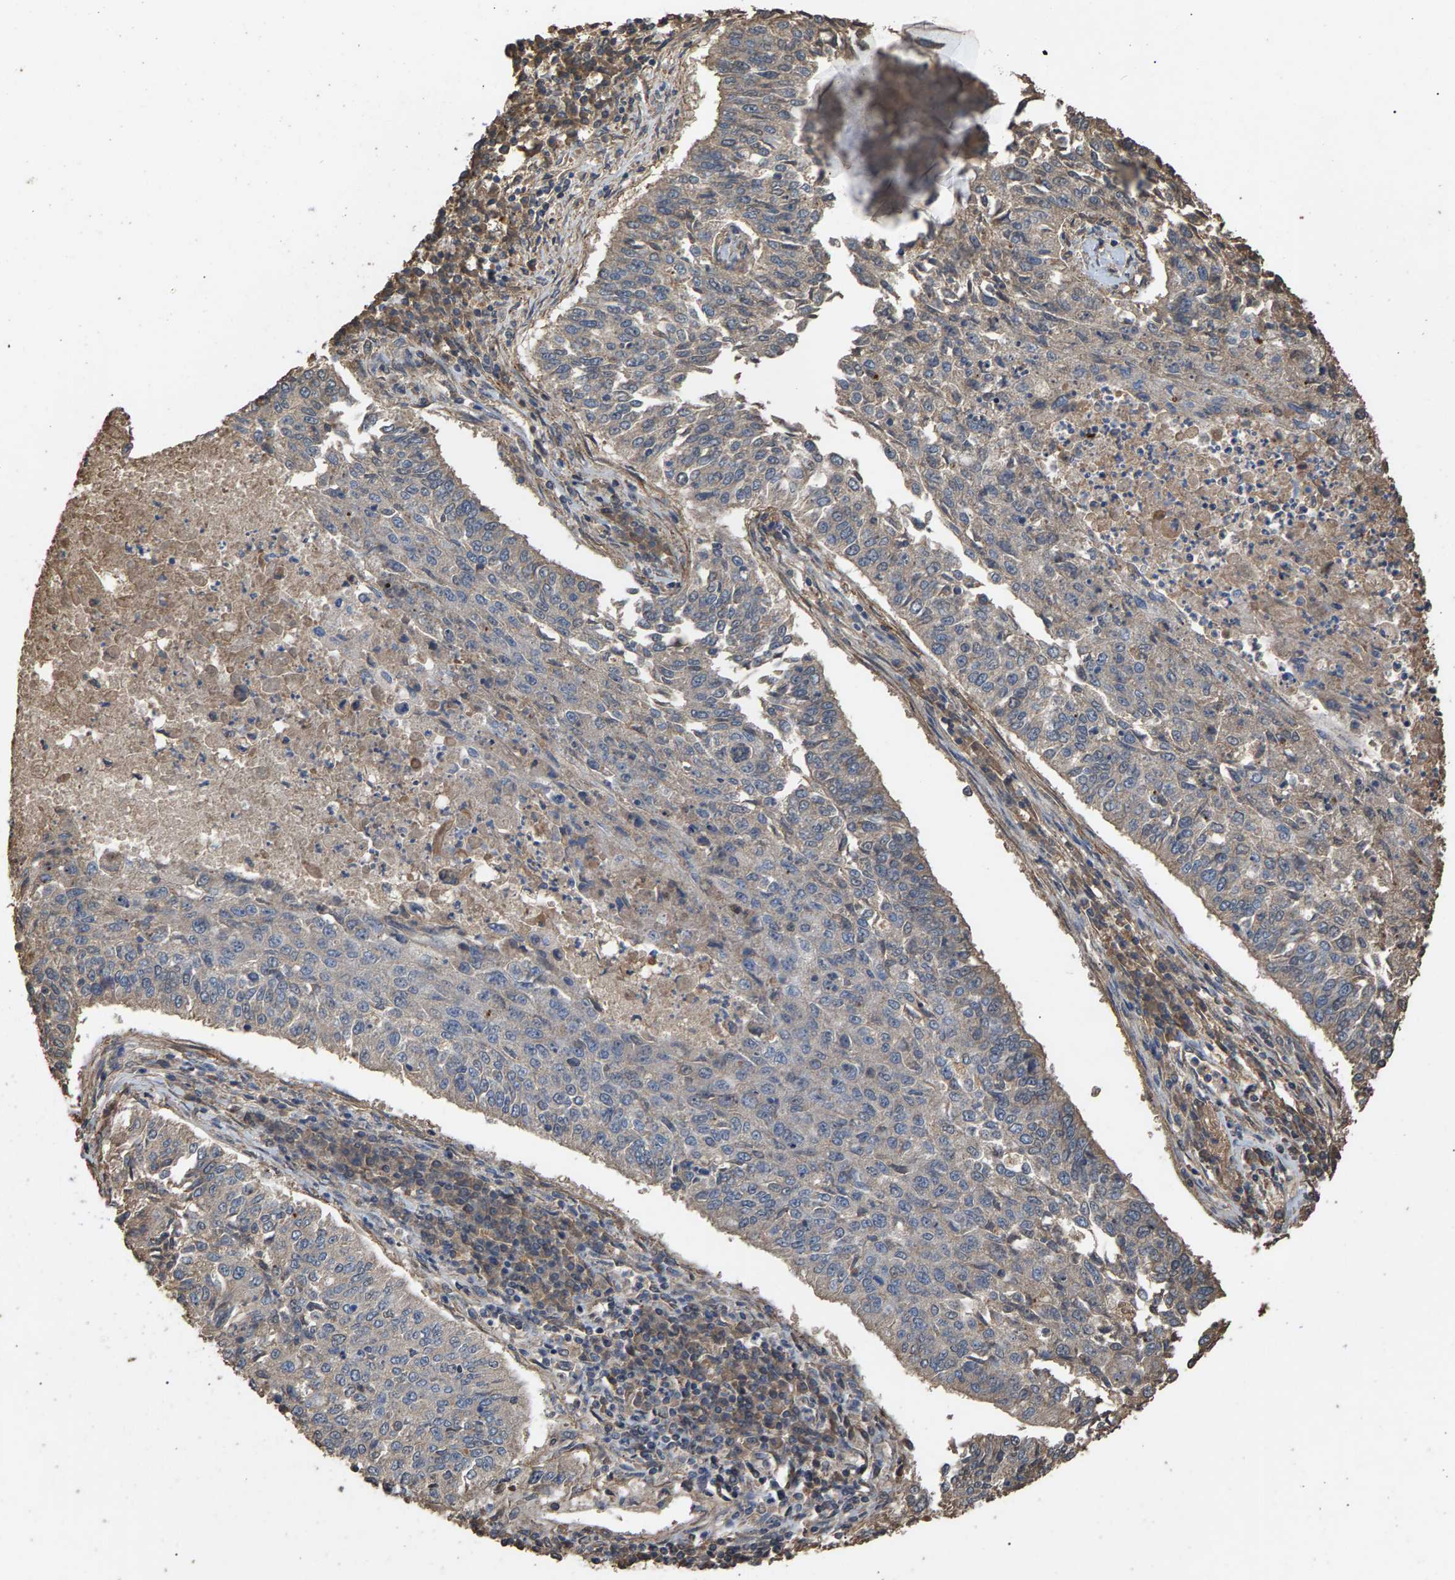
{"staining": {"intensity": "weak", "quantity": "<25%", "location": "cytoplasmic/membranous"}, "tissue": "lung cancer", "cell_type": "Tumor cells", "image_type": "cancer", "snomed": [{"axis": "morphology", "description": "Normal tissue, NOS"}, {"axis": "morphology", "description": "Squamous cell carcinoma, NOS"}, {"axis": "topography", "description": "Cartilage tissue"}, {"axis": "topography", "description": "Bronchus"}, {"axis": "topography", "description": "Lung"}], "caption": "Immunohistochemical staining of human lung cancer displays no significant expression in tumor cells. Nuclei are stained in blue.", "gene": "HTRA3", "patient": {"sex": "female", "age": 49}}